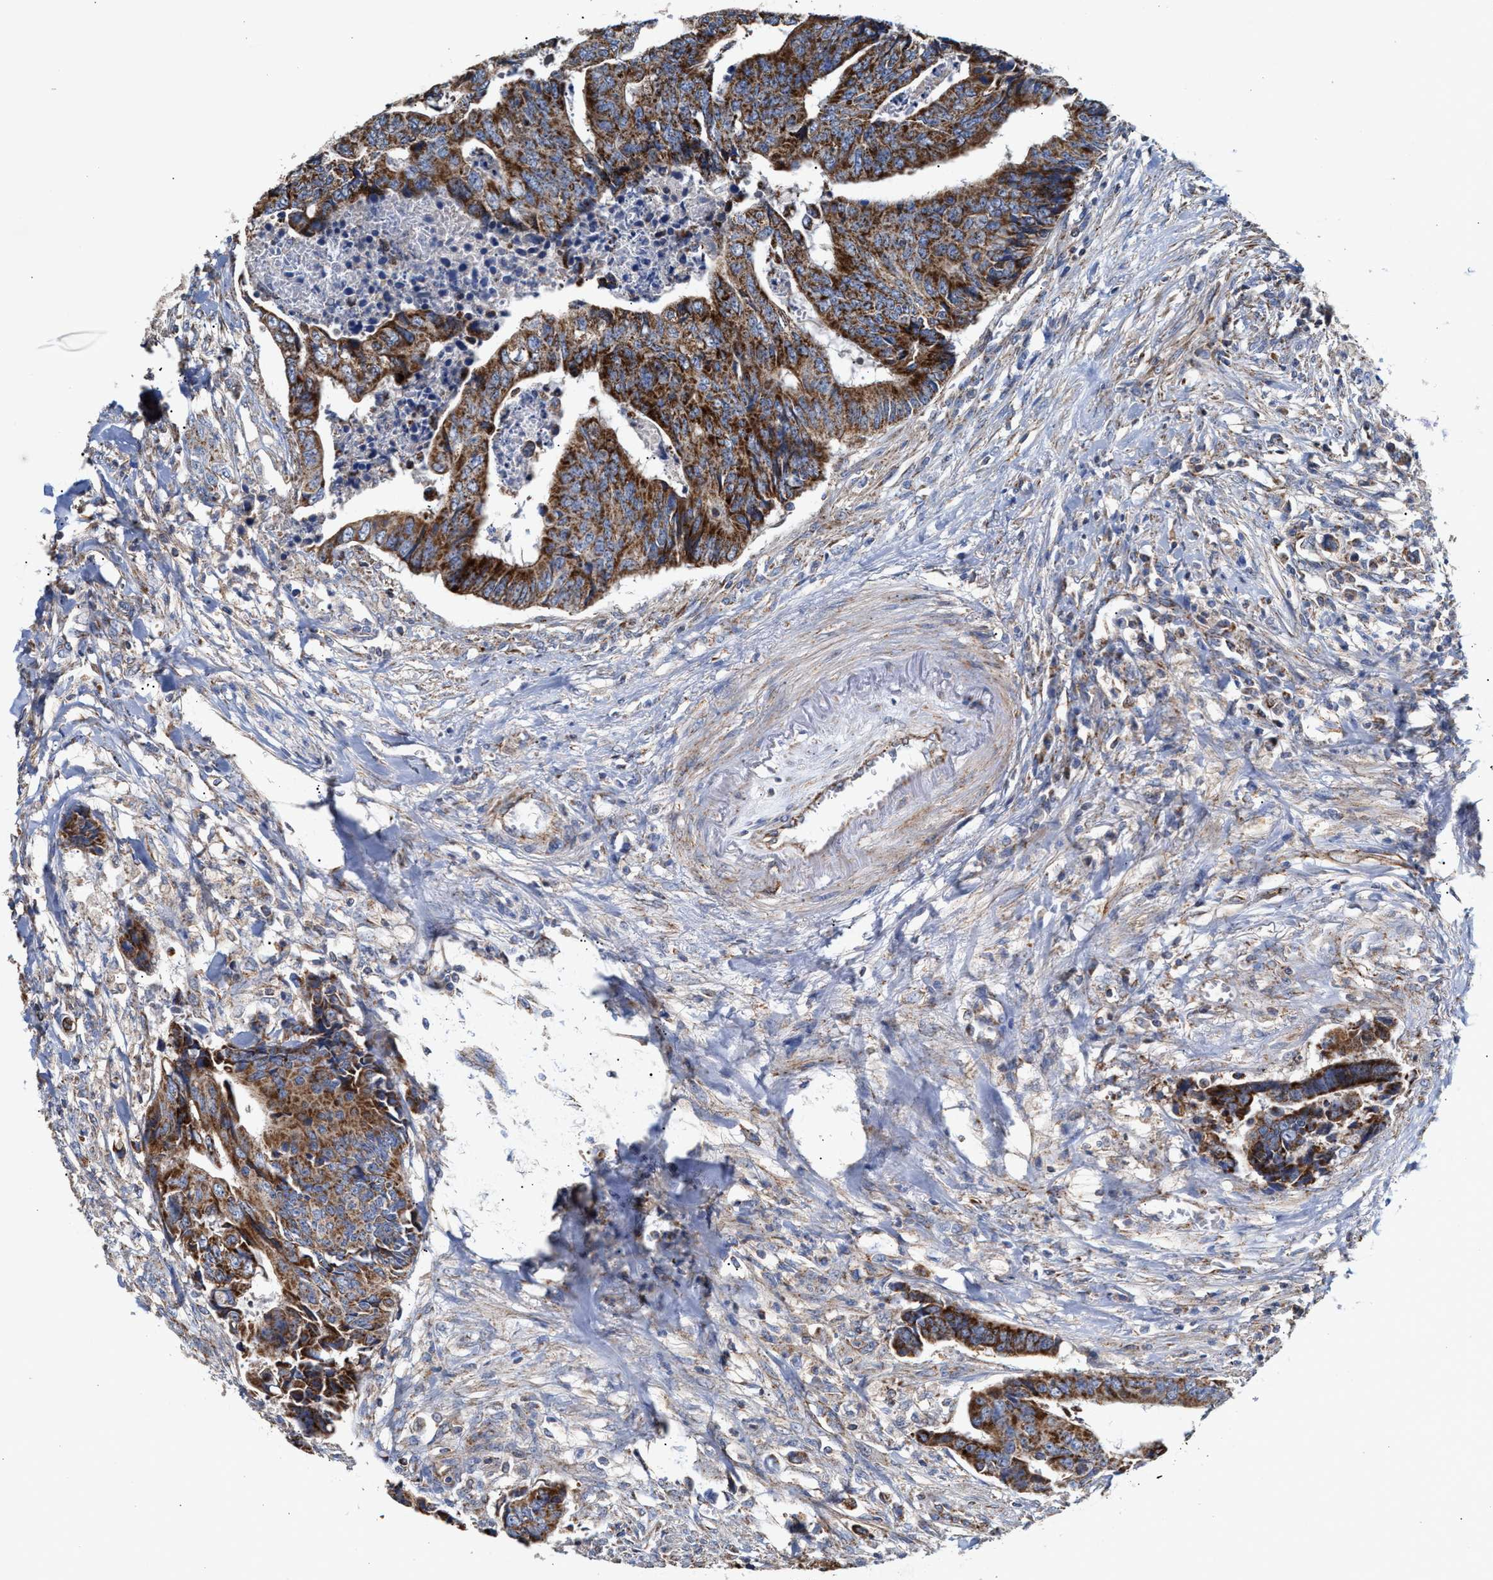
{"staining": {"intensity": "strong", "quantity": ">75%", "location": "cytoplasmic/membranous"}, "tissue": "colorectal cancer", "cell_type": "Tumor cells", "image_type": "cancer", "snomed": [{"axis": "morphology", "description": "Adenocarcinoma, NOS"}, {"axis": "topography", "description": "Rectum"}], "caption": "Colorectal adenocarcinoma stained for a protein (brown) displays strong cytoplasmic/membranous positive positivity in approximately >75% of tumor cells.", "gene": "MECR", "patient": {"sex": "male", "age": 84}}